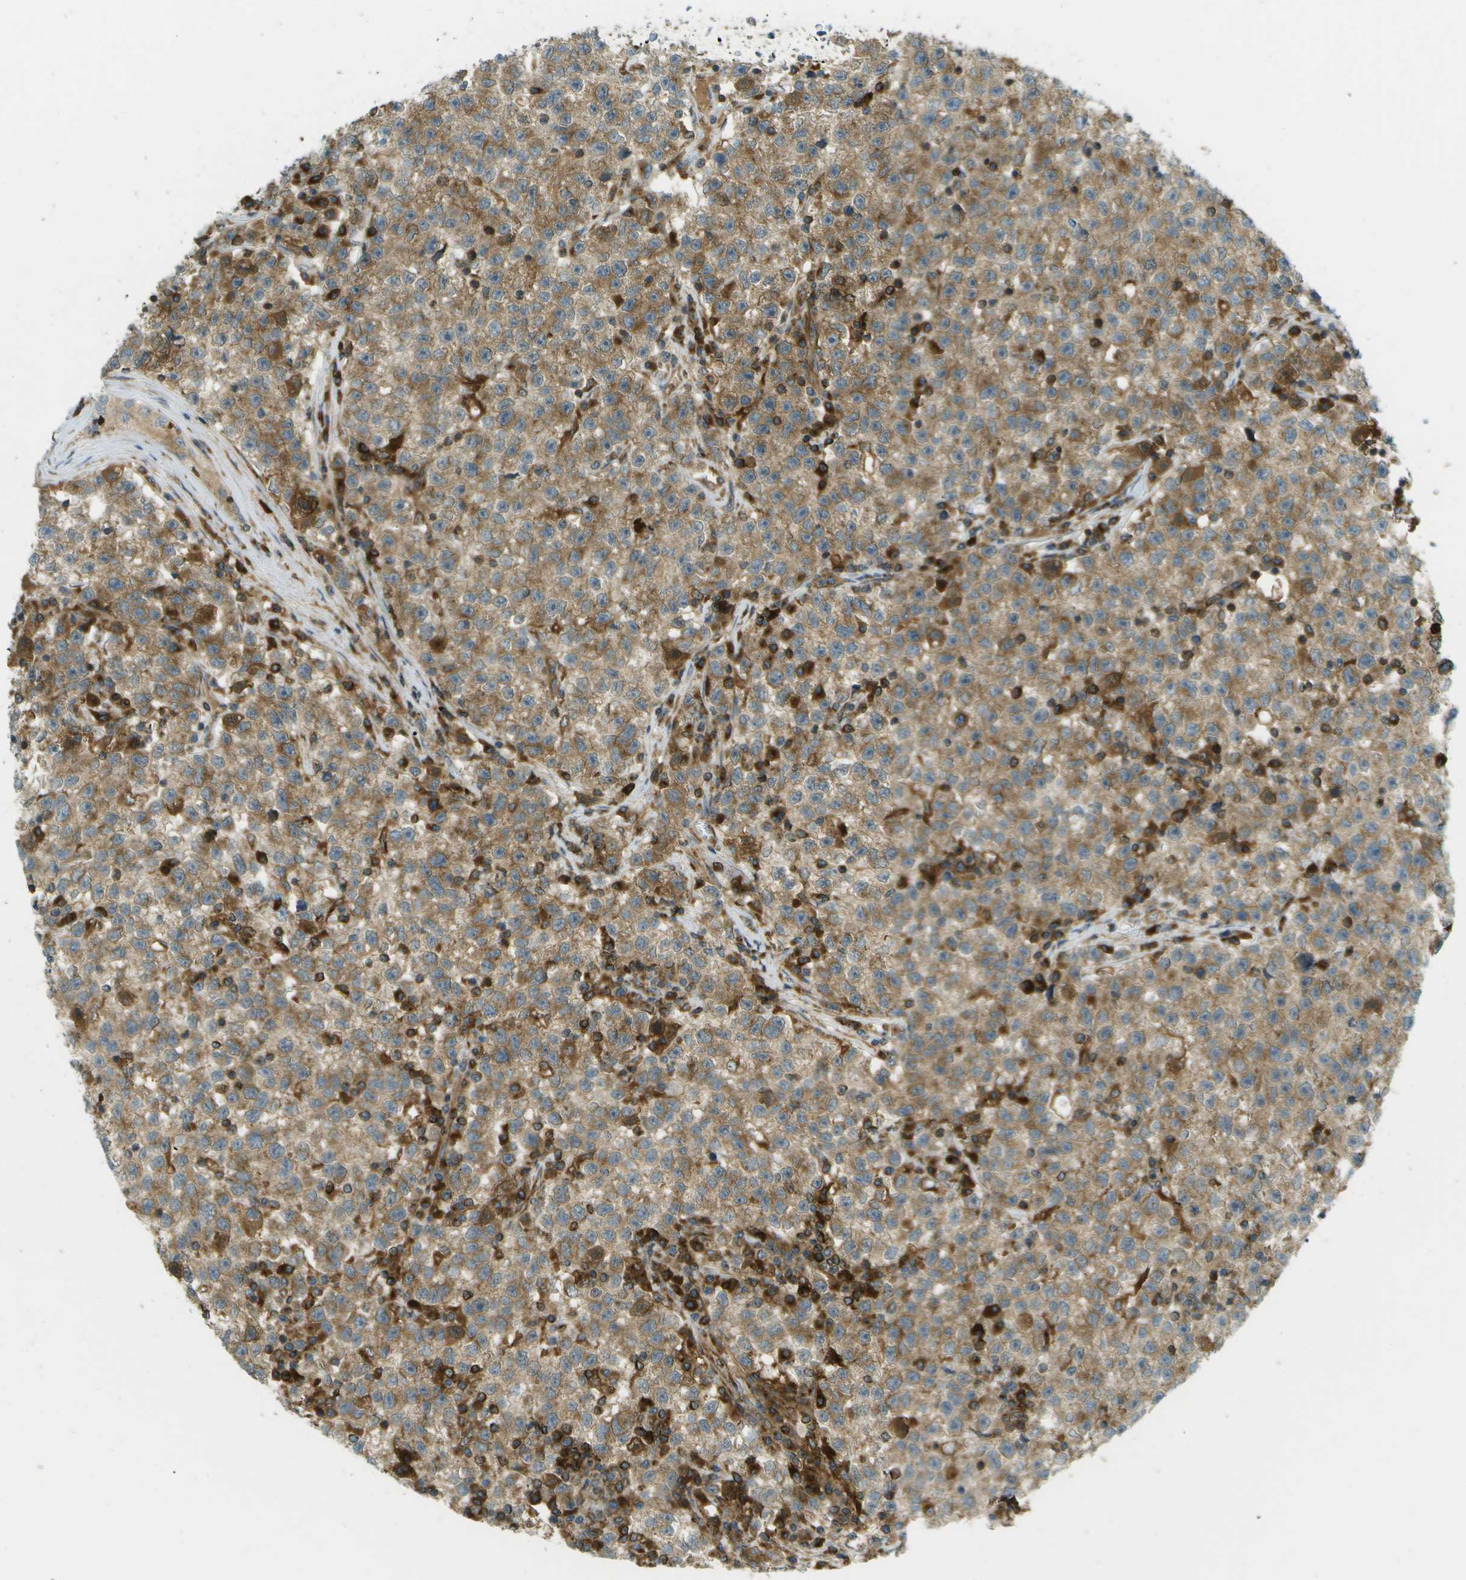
{"staining": {"intensity": "weak", "quantity": ">75%", "location": "cytoplasmic/membranous"}, "tissue": "testis cancer", "cell_type": "Tumor cells", "image_type": "cancer", "snomed": [{"axis": "morphology", "description": "Seminoma, NOS"}, {"axis": "topography", "description": "Testis"}], "caption": "Testis seminoma stained with a brown dye reveals weak cytoplasmic/membranous positive positivity in approximately >75% of tumor cells.", "gene": "TMTC1", "patient": {"sex": "male", "age": 22}}